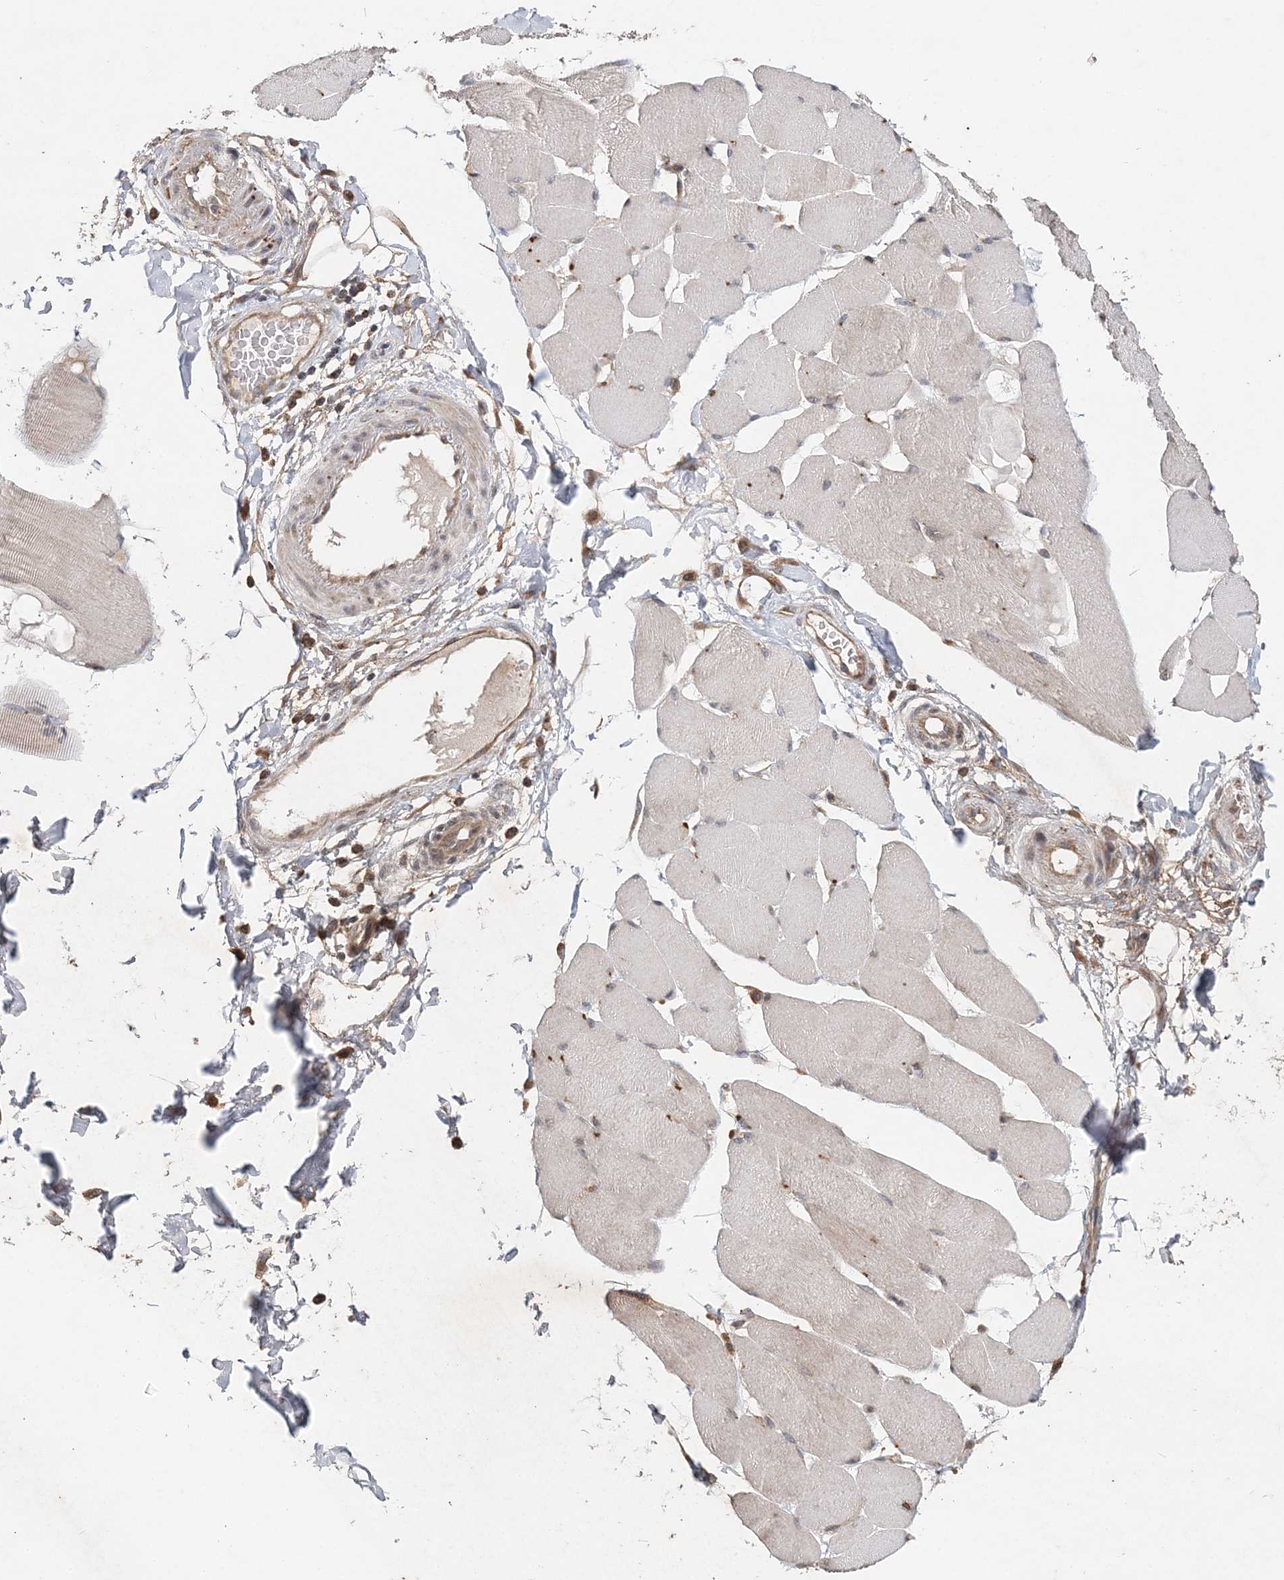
{"staining": {"intensity": "weak", "quantity": "25%-75%", "location": "cytoplasmic/membranous,nuclear"}, "tissue": "skeletal muscle", "cell_type": "Myocytes", "image_type": "normal", "snomed": [{"axis": "morphology", "description": "Normal tissue, NOS"}, {"axis": "topography", "description": "Skin"}, {"axis": "topography", "description": "Skeletal muscle"}], "caption": "The micrograph displays staining of benign skeletal muscle, revealing weak cytoplasmic/membranous,nuclear protein positivity (brown color) within myocytes. (Stains: DAB (3,3'-diaminobenzidine) in brown, nuclei in blue, Microscopy: brightfield microscopy at high magnification).", "gene": "RAB14", "patient": {"sex": "male", "age": 83}}